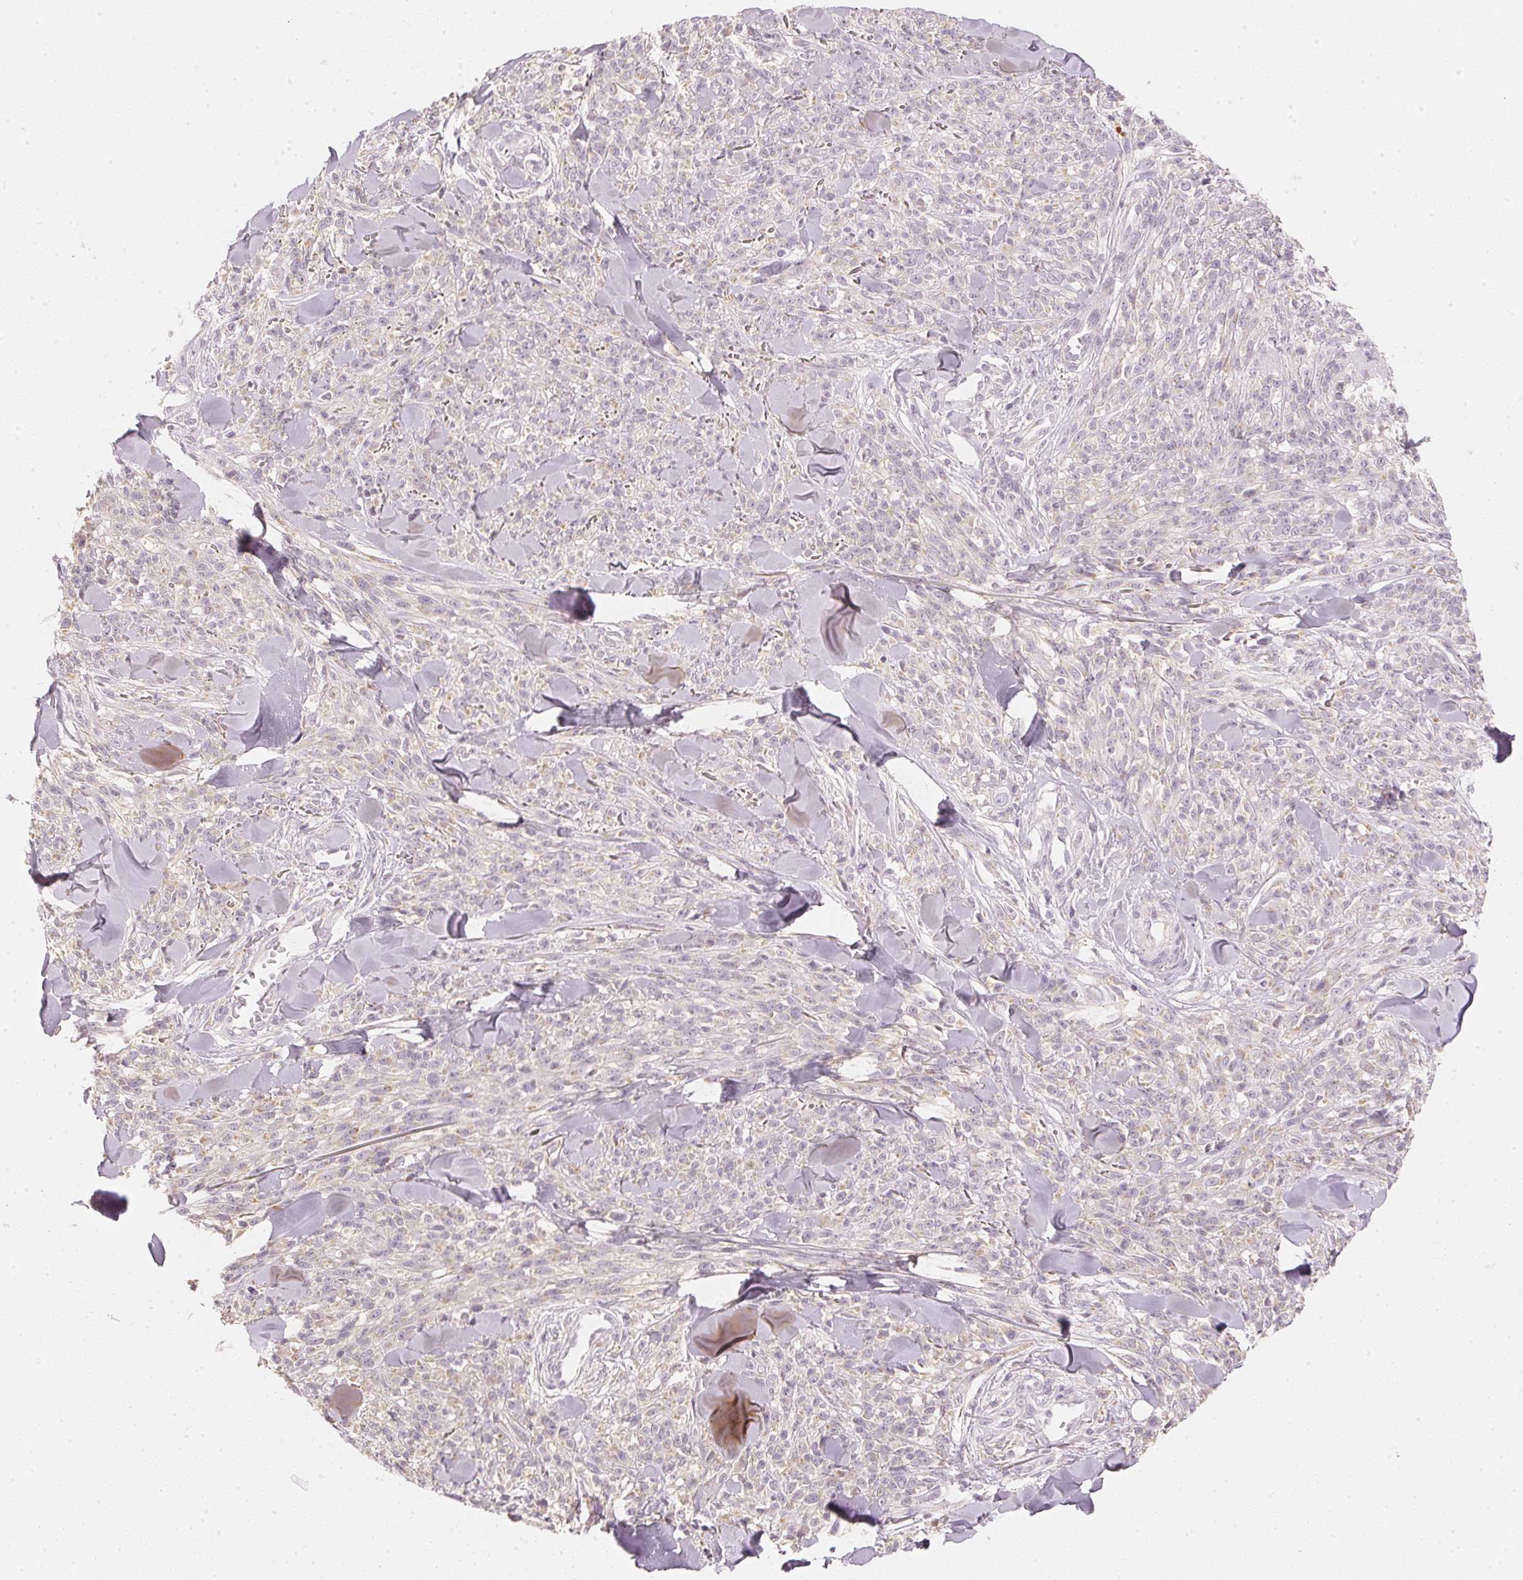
{"staining": {"intensity": "negative", "quantity": "none", "location": "none"}, "tissue": "melanoma", "cell_type": "Tumor cells", "image_type": "cancer", "snomed": [{"axis": "morphology", "description": "Malignant melanoma, NOS"}, {"axis": "topography", "description": "Skin"}, {"axis": "topography", "description": "Skin of trunk"}], "caption": "The histopathology image exhibits no significant positivity in tumor cells of malignant melanoma.", "gene": "RMDN2", "patient": {"sex": "male", "age": 74}}